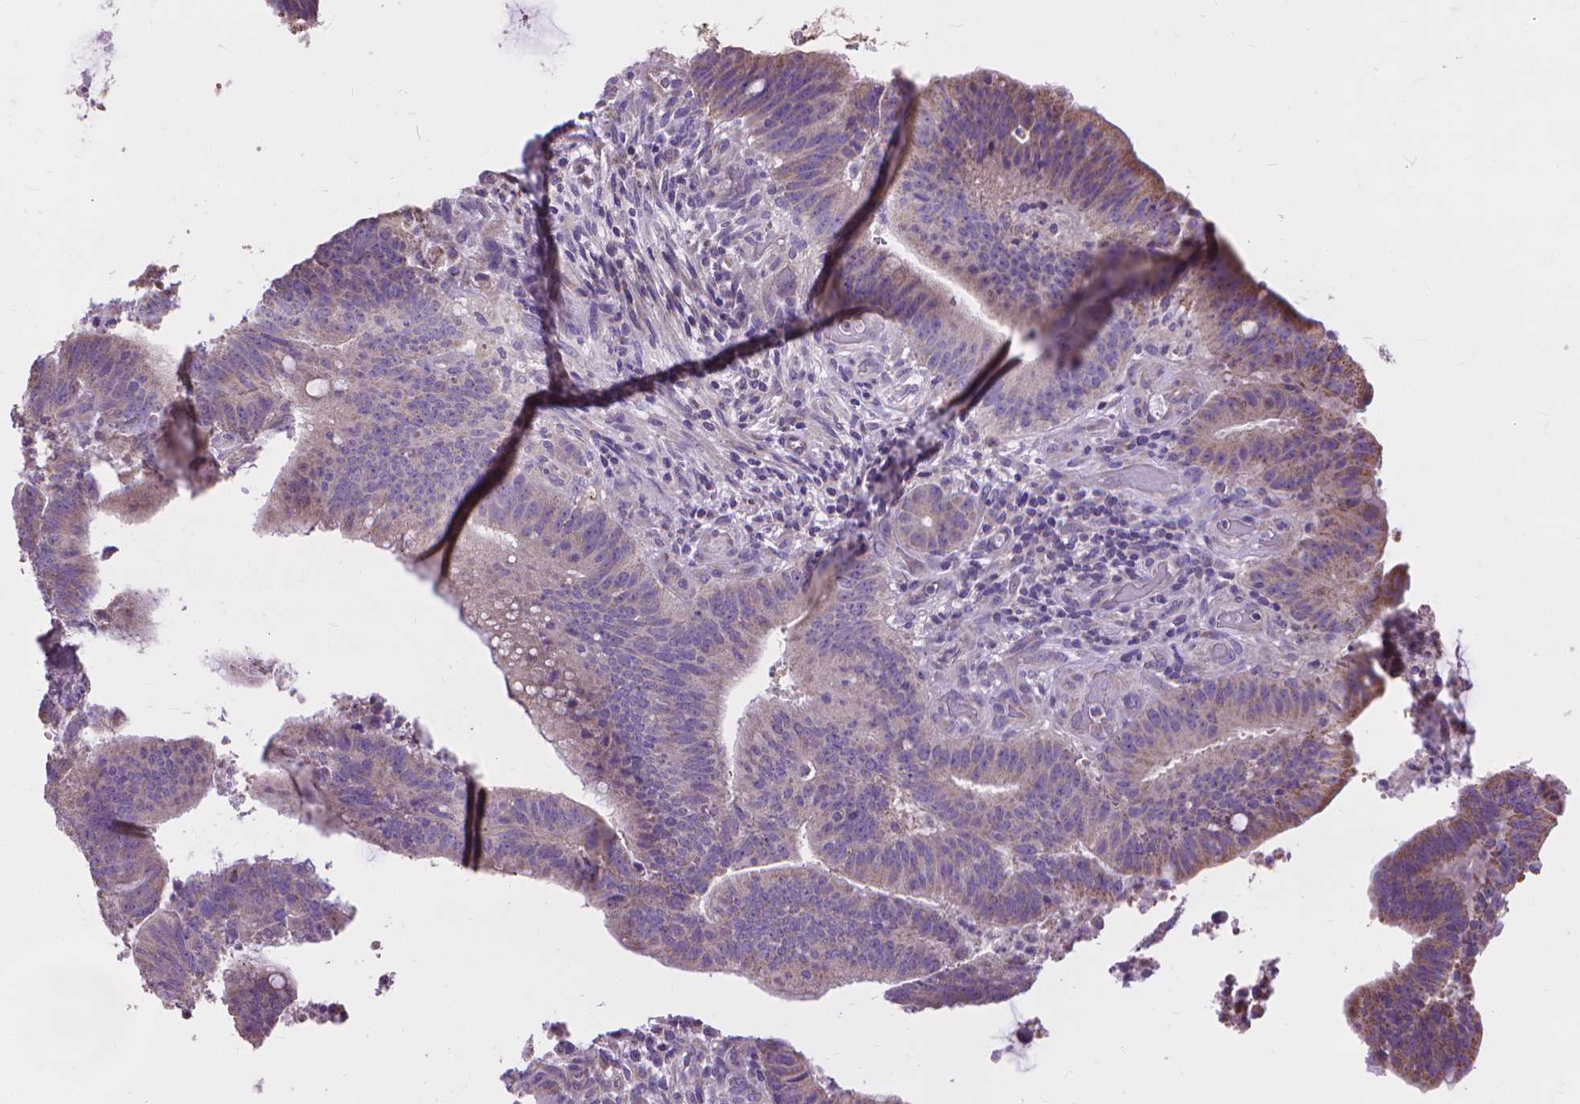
{"staining": {"intensity": "weak", "quantity": "25%-75%", "location": "cytoplasmic/membranous"}, "tissue": "colorectal cancer", "cell_type": "Tumor cells", "image_type": "cancer", "snomed": [{"axis": "morphology", "description": "Adenocarcinoma, NOS"}, {"axis": "topography", "description": "Colon"}], "caption": "Weak cytoplasmic/membranous expression is appreciated in approximately 25%-75% of tumor cells in adenocarcinoma (colorectal).", "gene": "SYN1", "patient": {"sex": "female", "age": 43}}